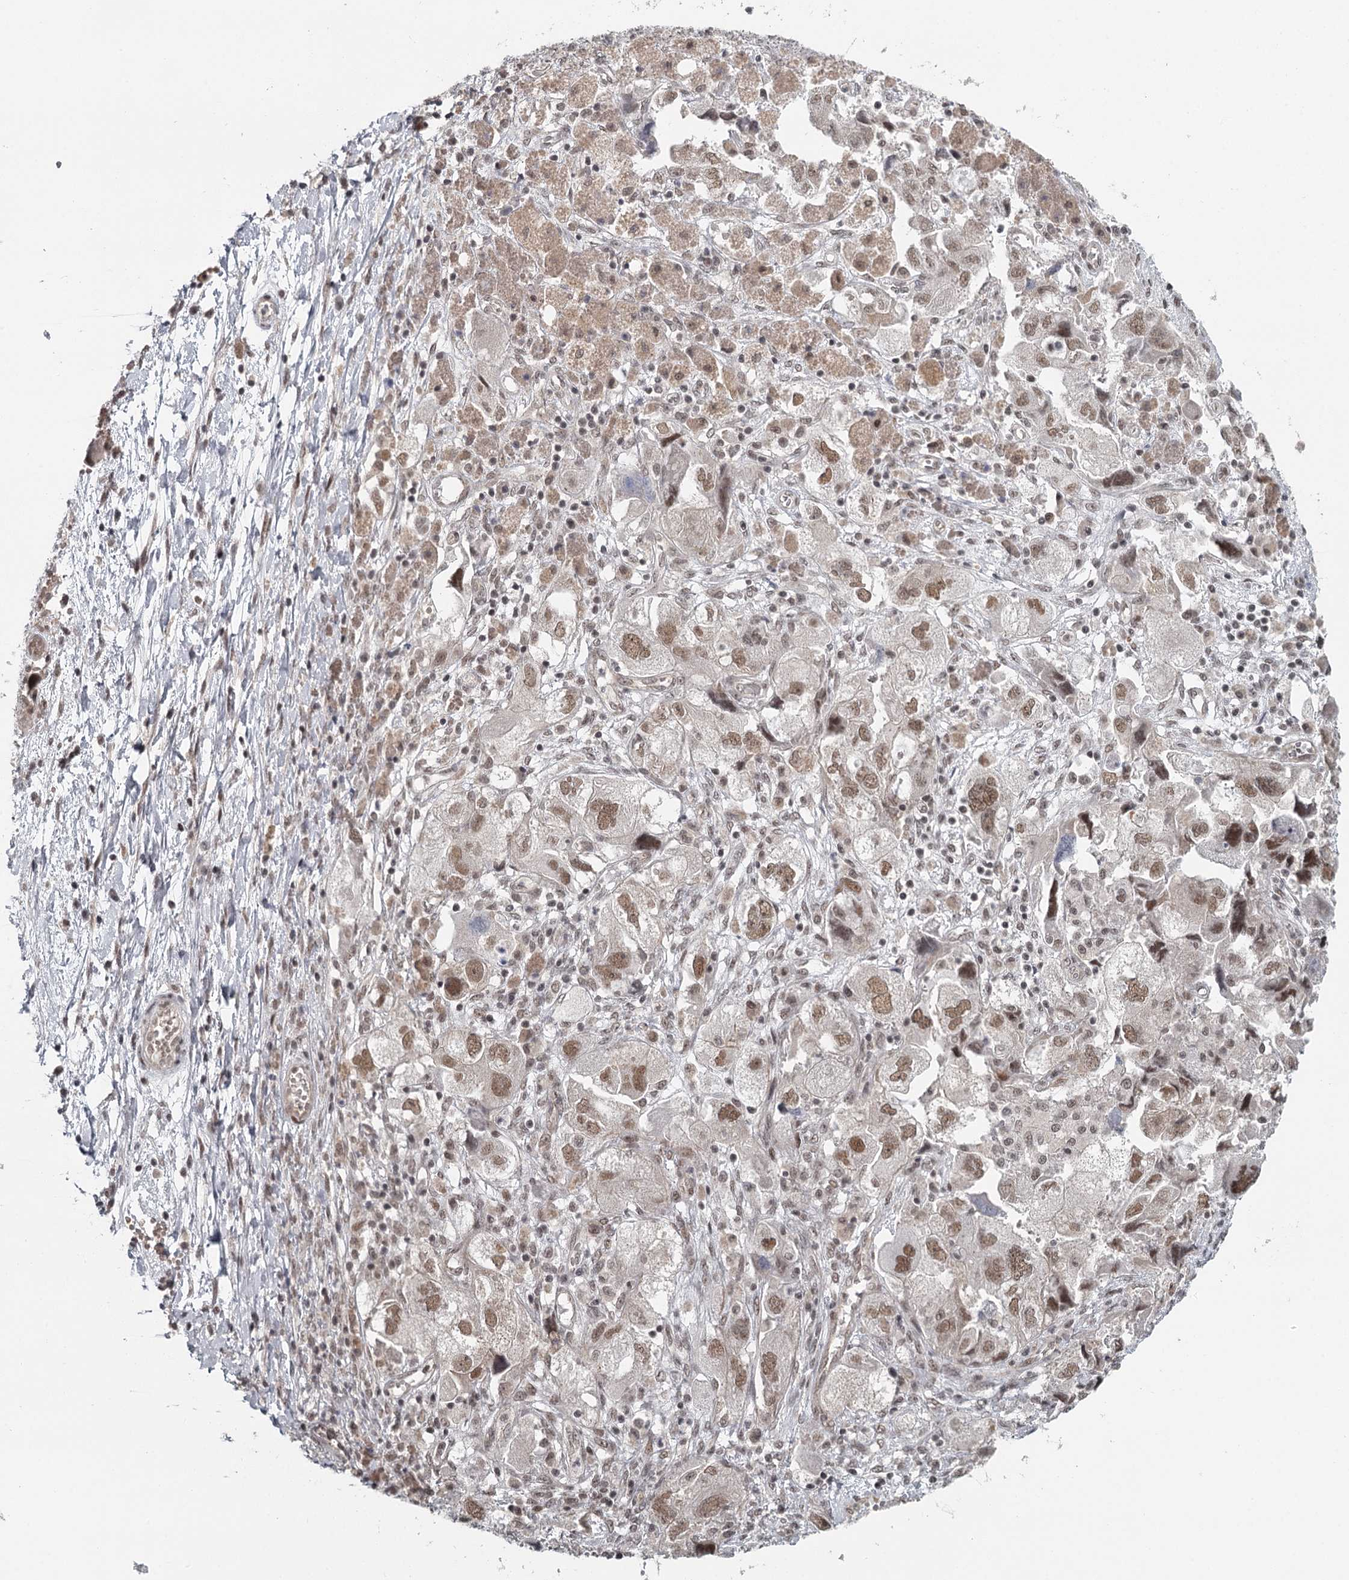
{"staining": {"intensity": "moderate", "quantity": ">75%", "location": "nuclear"}, "tissue": "ovarian cancer", "cell_type": "Tumor cells", "image_type": "cancer", "snomed": [{"axis": "morphology", "description": "Carcinoma, NOS"}, {"axis": "morphology", "description": "Cystadenocarcinoma, serous, NOS"}, {"axis": "topography", "description": "Ovary"}], "caption": "Immunohistochemistry of ovarian cancer (serous cystadenocarcinoma) reveals medium levels of moderate nuclear staining in about >75% of tumor cells. The staining was performed using DAB to visualize the protein expression in brown, while the nuclei were stained in blue with hematoxylin (Magnification: 20x).", "gene": "FAM13C", "patient": {"sex": "female", "age": 69}}